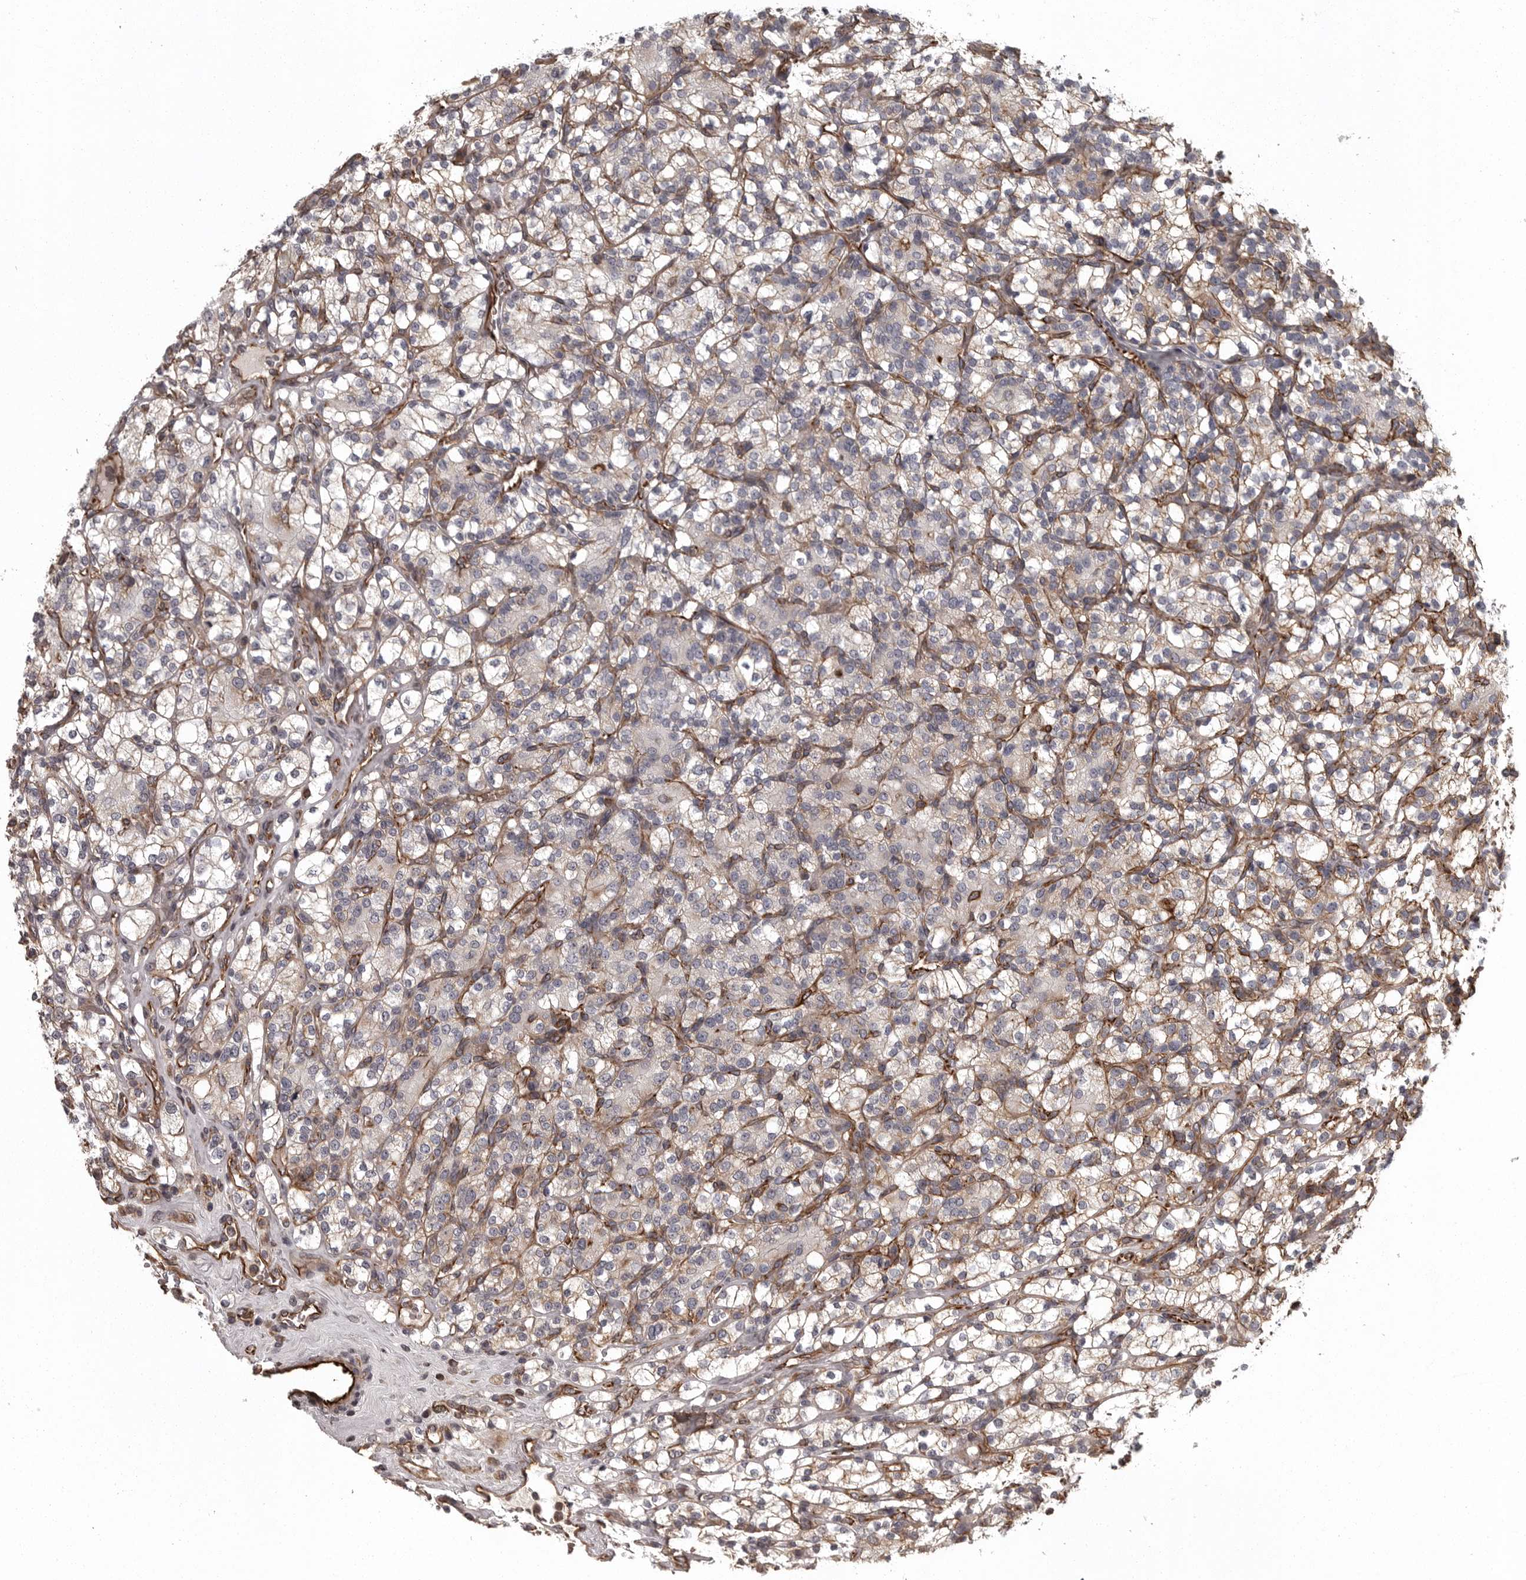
{"staining": {"intensity": "weak", "quantity": "<25%", "location": "cytoplasmic/membranous"}, "tissue": "renal cancer", "cell_type": "Tumor cells", "image_type": "cancer", "snomed": [{"axis": "morphology", "description": "Adenocarcinoma, NOS"}, {"axis": "topography", "description": "Kidney"}], "caption": "Renal cancer stained for a protein using immunohistochemistry (IHC) displays no expression tumor cells.", "gene": "FAAP100", "patient": {"sex": "male", "age": 77}}